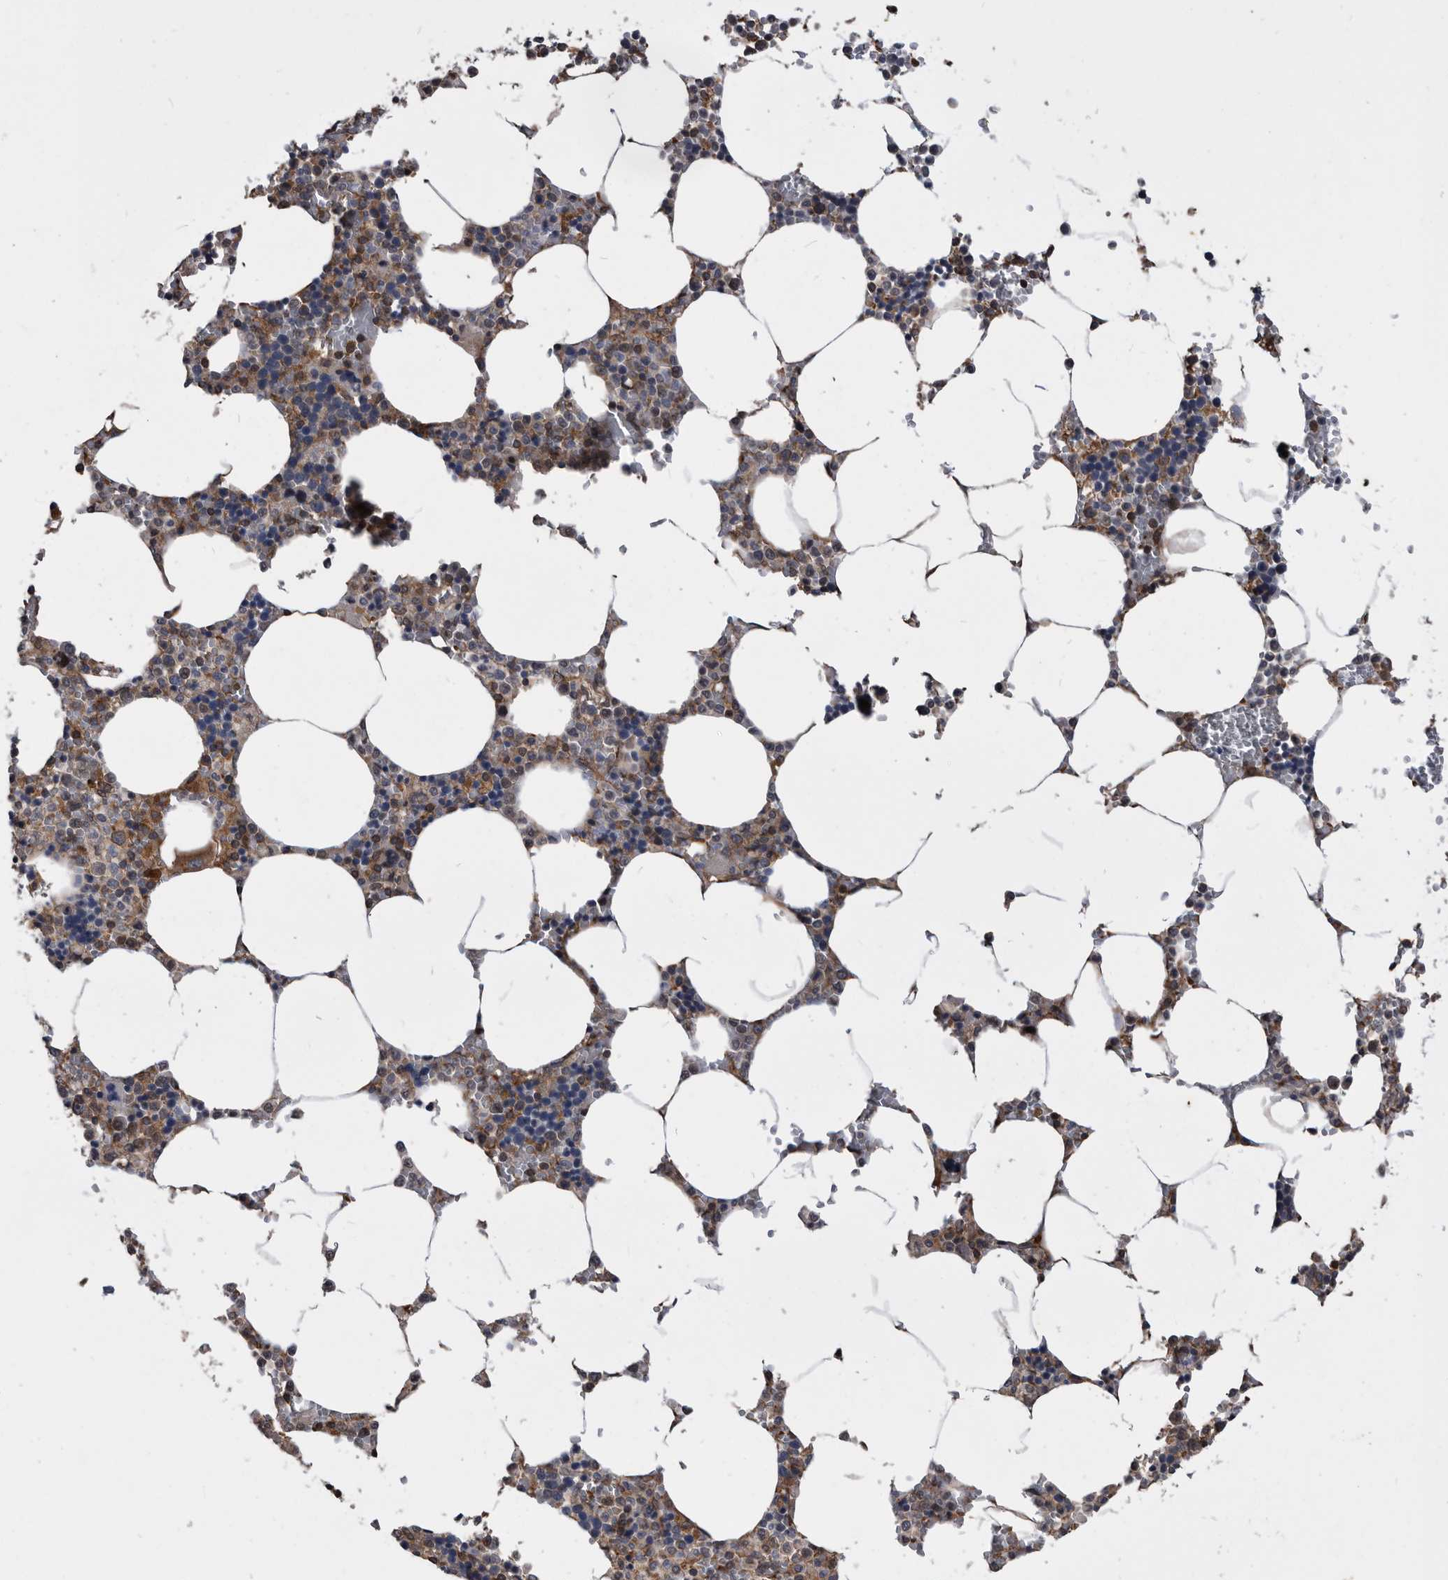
{"staining": {"intensity": "weak", "quantity": "25%-75%", "location": "cytoplasmic/membranous"}, "tissue": "bone marrow", "cell_type": "Hematopoietic cells", "image_type": "normal", "snomed": [{"axis": "morphology", "description": "Normal tissue, NOS"}, {"axis": "topography", "description": "Bone marrow"}], "caption": "This is a histology image of immunohistochemistry staining of unremarkable bone marrow, which shows weak expression in the cytoplasmic/membranous of hematopoietic cells.", "gene": "NRBP1", "patient": {"sex": "male", "age": 70}}